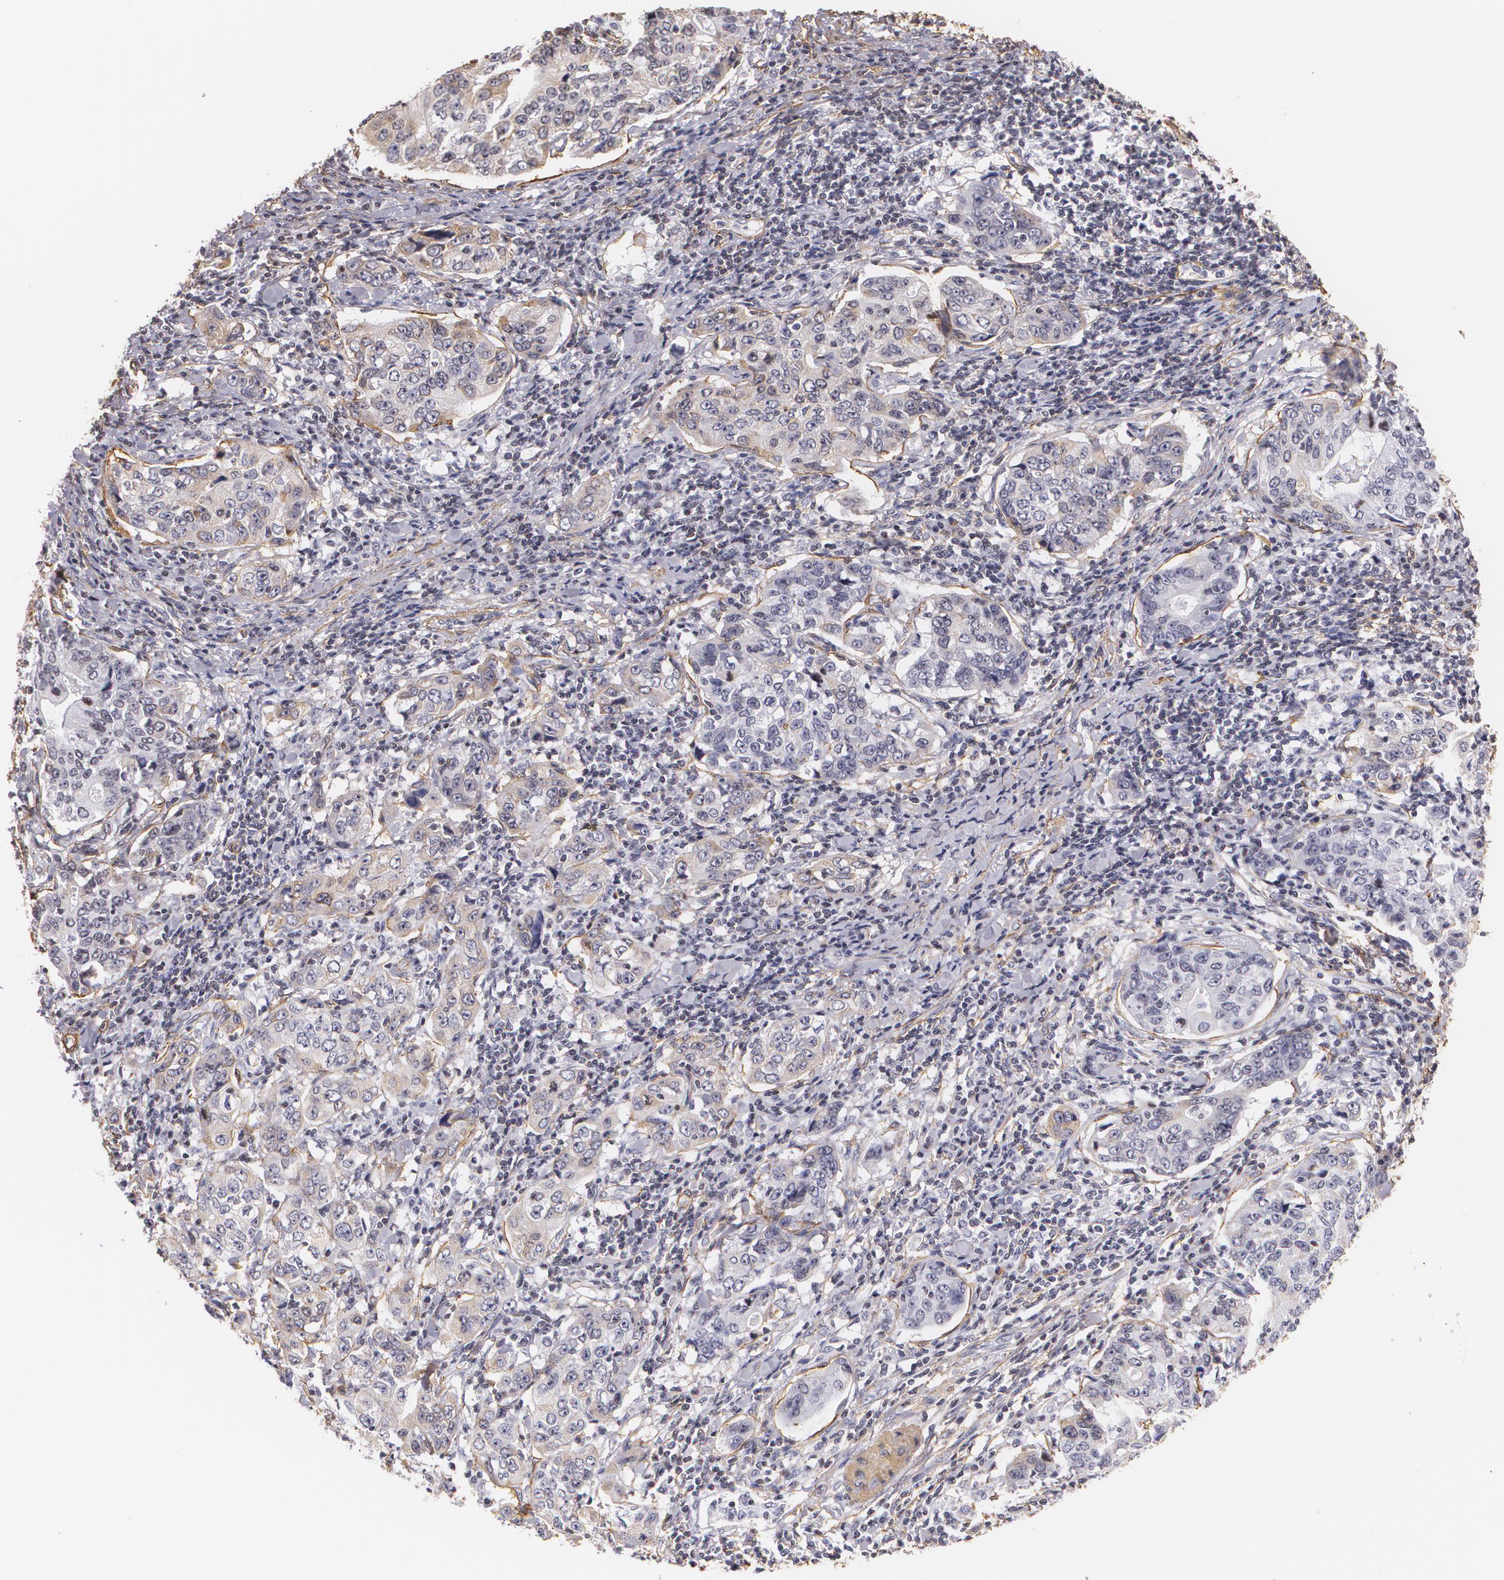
{"staining": {"intensity": "weak", "quantity": "25%-75%", "location": "cytoplasmic/membranous"}, "tissue": "stomach cancer", "cell_type": "Tumor cells", "image_type": "cancer", "snomed": [{"axis": "morphology", "description": "Adenocarcinoma, NOS"}, {"axis": "topography", "description": "Esophagus"}, {"axis": "topography", "description": "Stomach"}], "caption": "Stomach adenocarcinoma stained with a protein marker exhibits weak staining in tumor cells.", "gene": "VAMP1", "patient": {"sex": "male", "age": 74}}